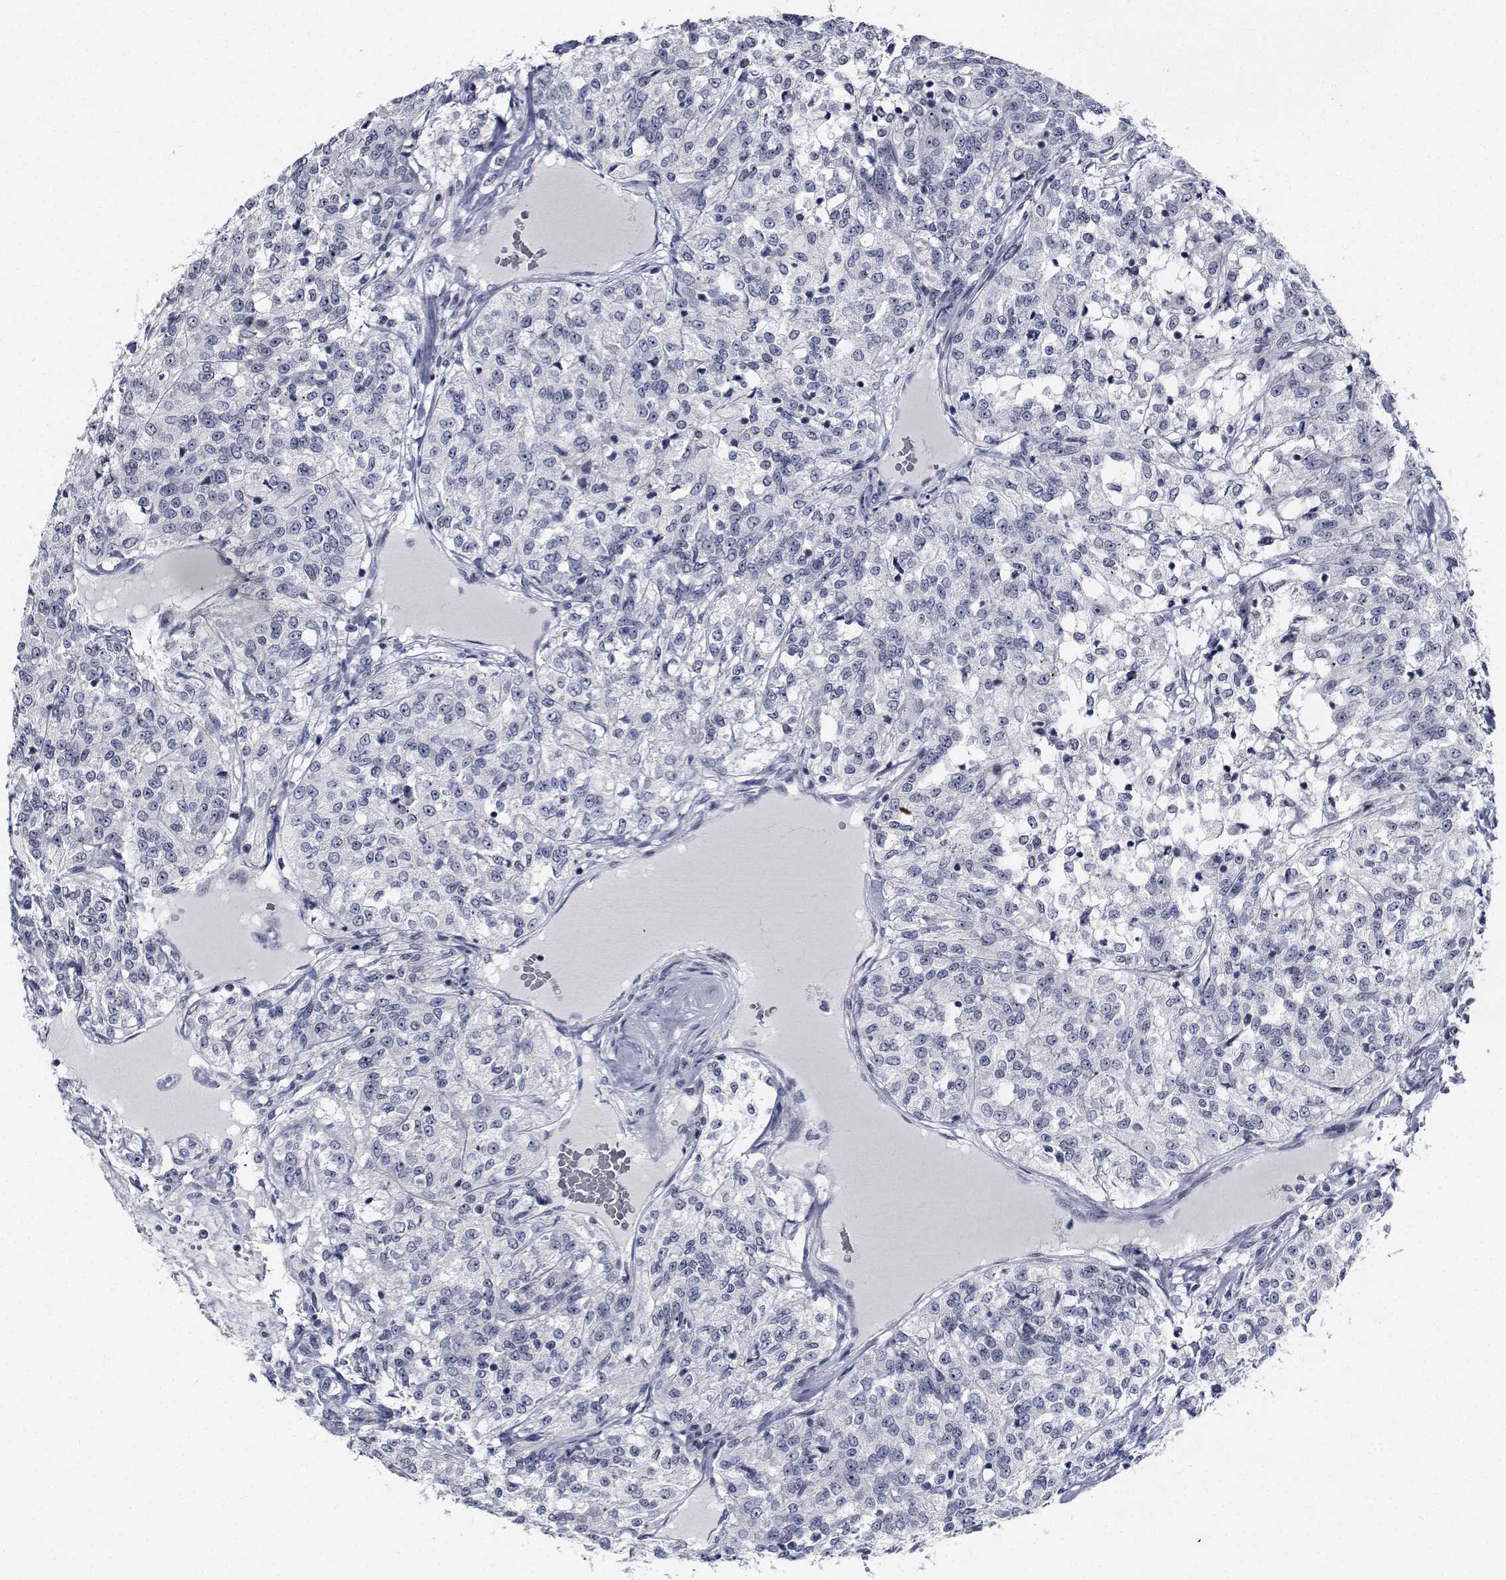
{"staining": {"intensity": "negative", "quantity": "none", "location": "none"}, "tissue": "renal cancer", "cell_type": "Tumor cells", "image_type": "cancer", "snomed": [{"axis": "morphology", "description": "Adenocarcinoma, NOS"}, {"axis": "topography", "description": "Kidney"}], "caption": "Immunohistochemistry of human adenocarcinoma (renal) reveals no positivity in tumor cells.", "gene": "NVL", "patient": {"sex": "female", "age": 63}}